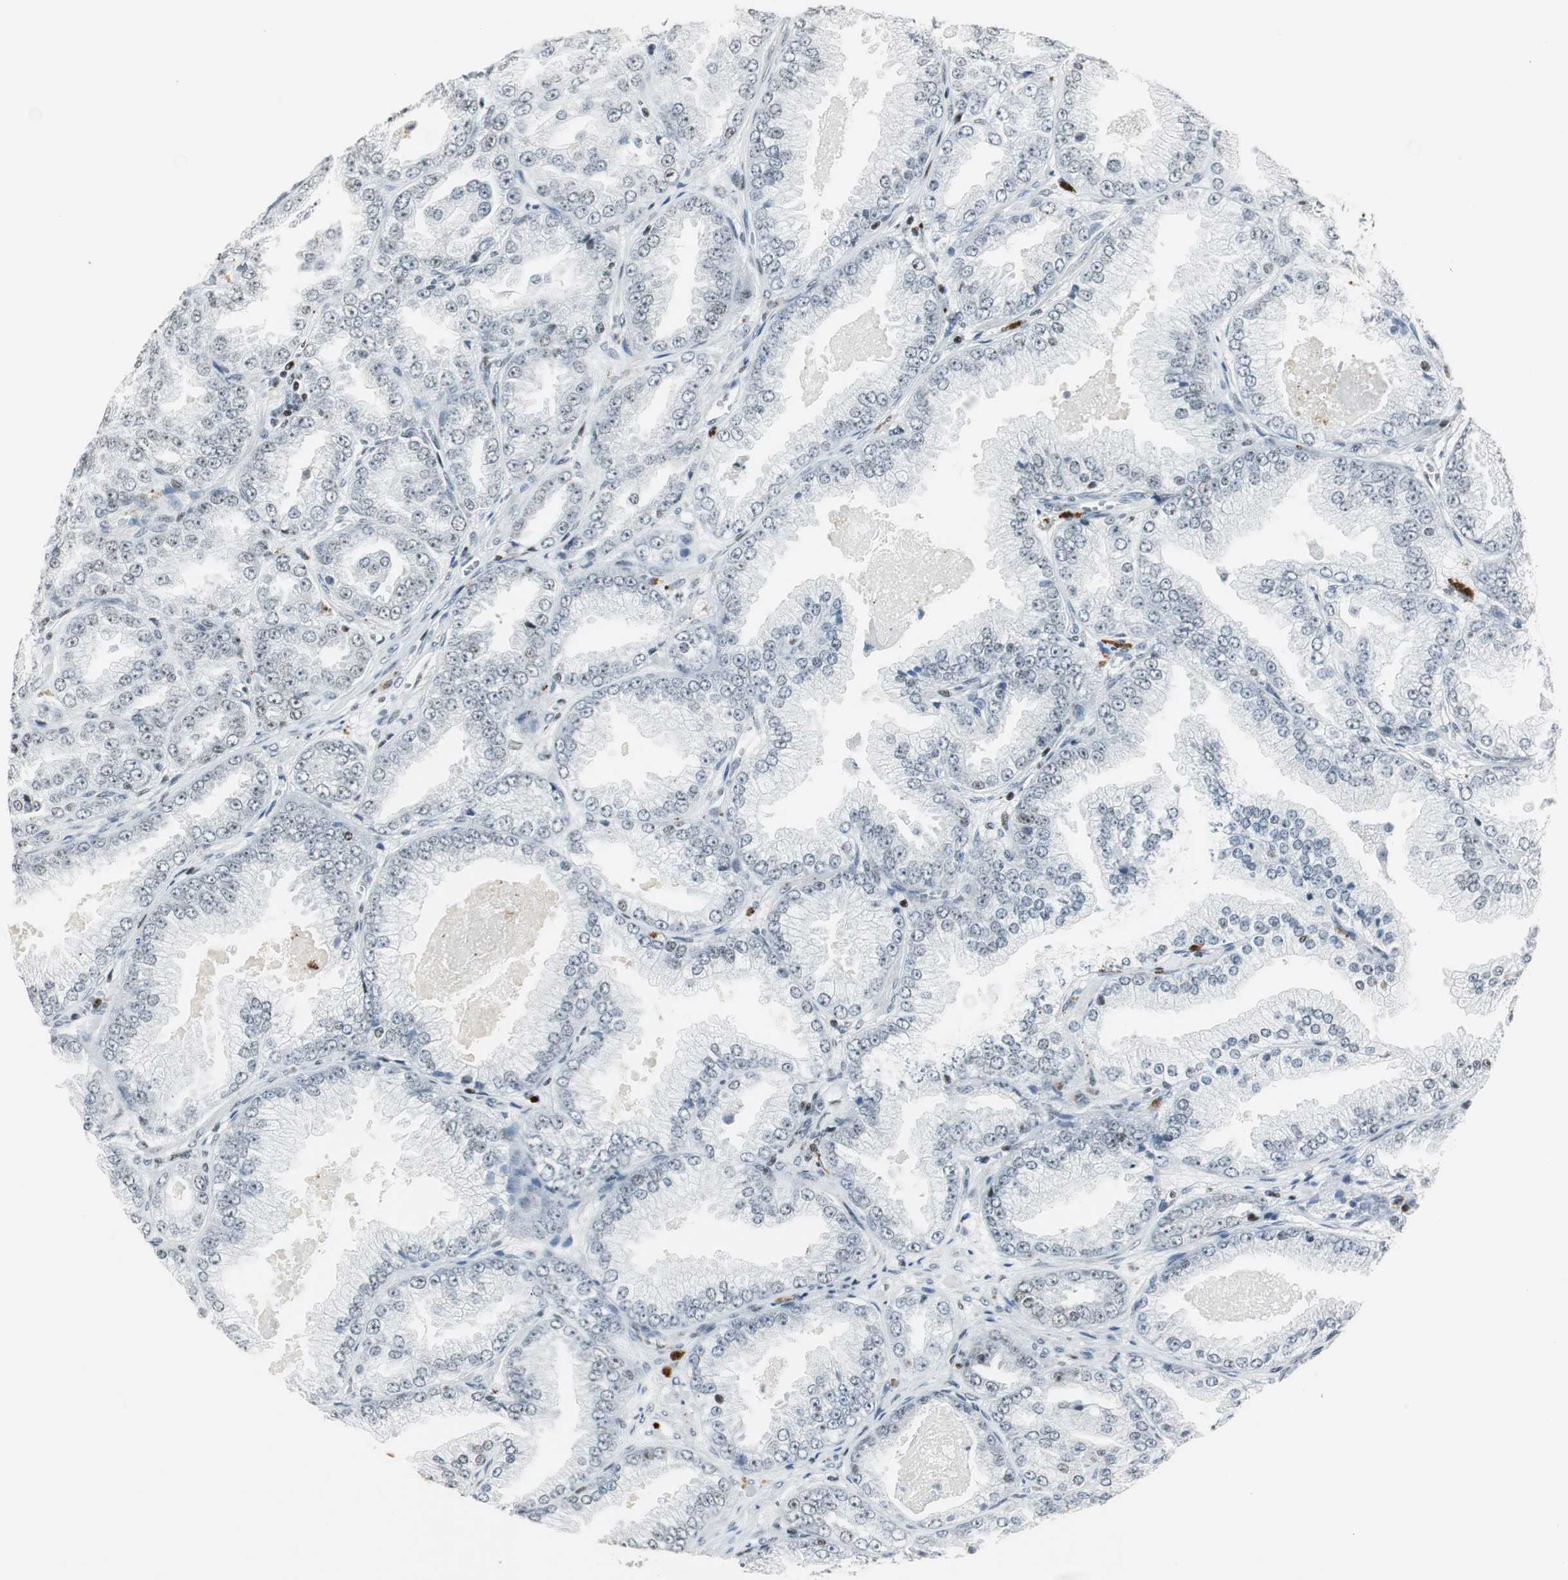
{"staining": {"intensity": "negative", "quantity": "none", "location": "none"}, "tissue": "prostate cancer", "cell_type": "Tumor cells", "image_type": "cancer", "snomed": [{"axis": "morphology", "description": "Adenocarcinoma, High grade"}, {"axis": "topography", "description": "Prostate"}], "caption": "There is no significant staining in tumor cells of prostate cancer.", "gene": "RBBP4", "patient": {"sex": "male", "age": 61}}